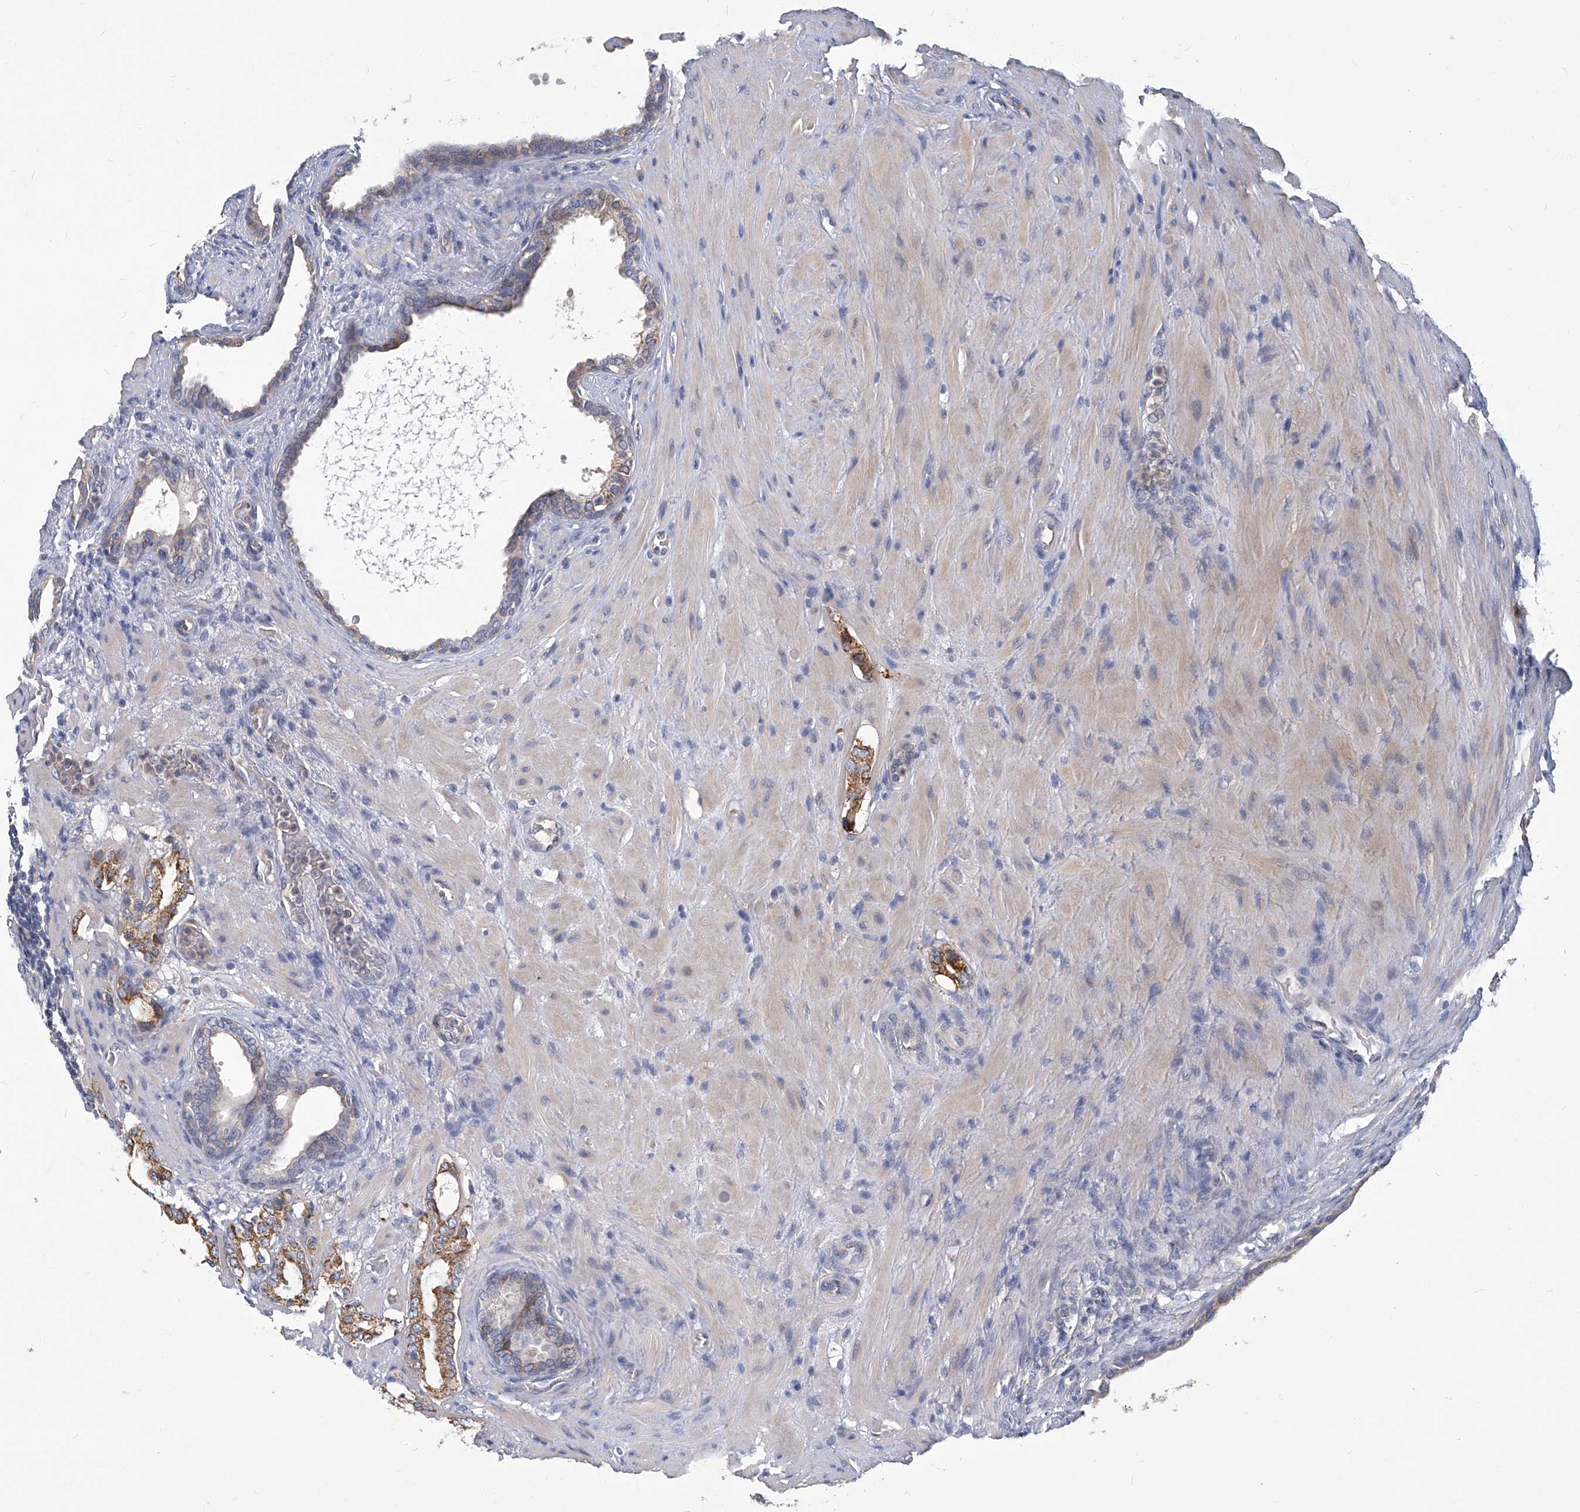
{"staining": {"intensity": "moderate", "quantity": ">75%", "location": "cytoplasmic/membranous"}, "tissue": "prostate cancer", "cell_type": "Tumor cells", "image_type": "cancer", "snomed": [{"axis": "morphology", "description": "Adenocarcinoma, Low grade"}, {"axis": "topography", "description": "Prostate"}], "caption": "Prostate low-grade adenocarcinoma stained with a protein marker reveals moderate staining in tumor cells.", "gene": "TGFBR1", "patient": {"sex": "male", "age": 69}}